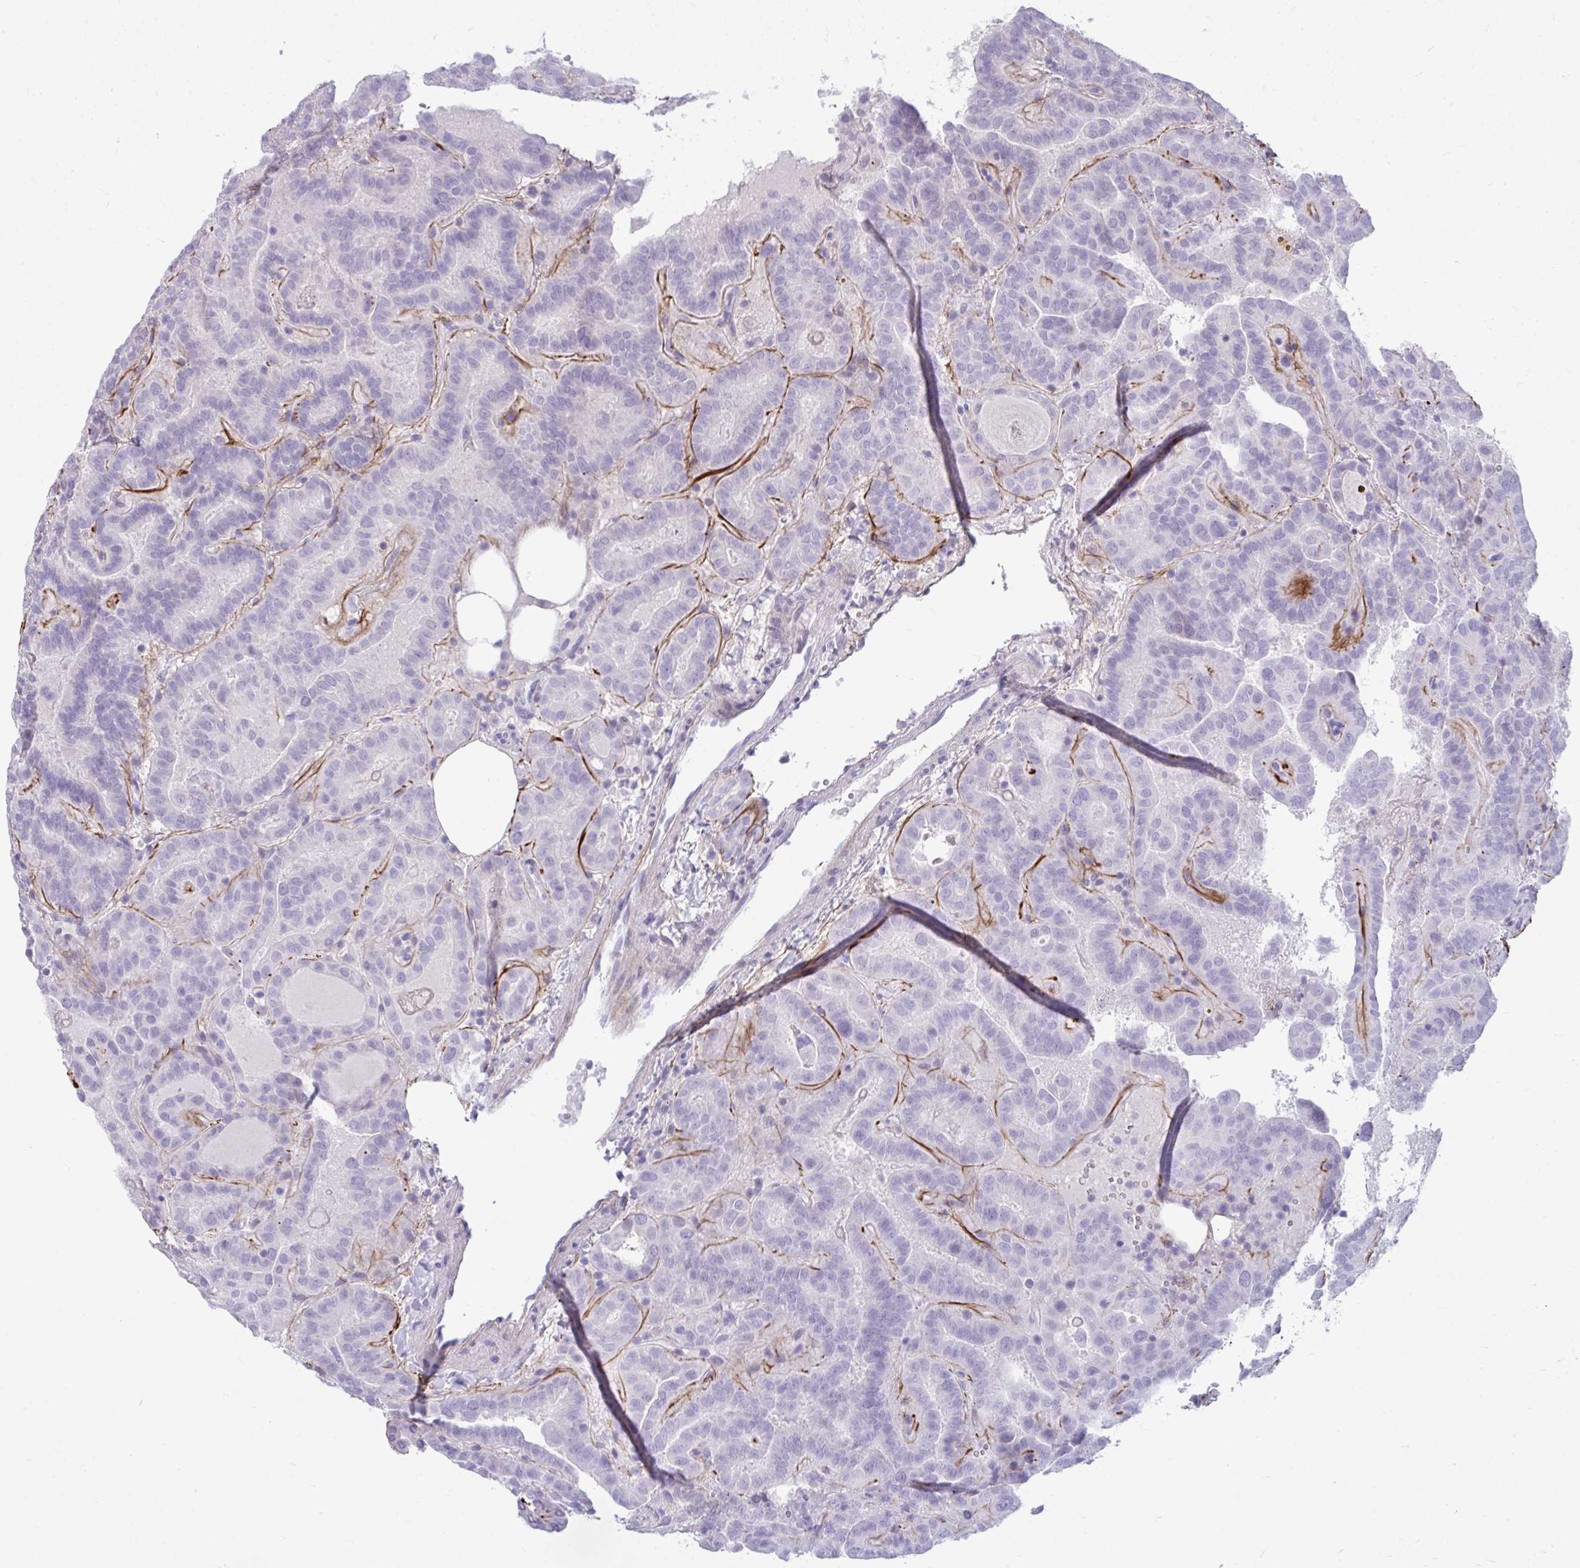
{"staining": {"intensity": "negative", "quantity": "none", "location": "none"}, "tissue": "thyroid cancer", "cell_type": "Tumor cells", "image_type": "cancer", "snomed": [{"axis": "morphology", "description": "Papillary adenocarcinoma, NOS"}, {"axis": "topography", "description": "Thyroid gland"}], "caption": "IHC micrograph of neoplastic tissue: thyroid papillary adenocarcinoma stained with DAB (3,3'-diaminobenzidine) demonstrates no significant protein staining in tumor cells.", "gene": "PIGZ", "patient": {"sex": "female", "age": 46}}